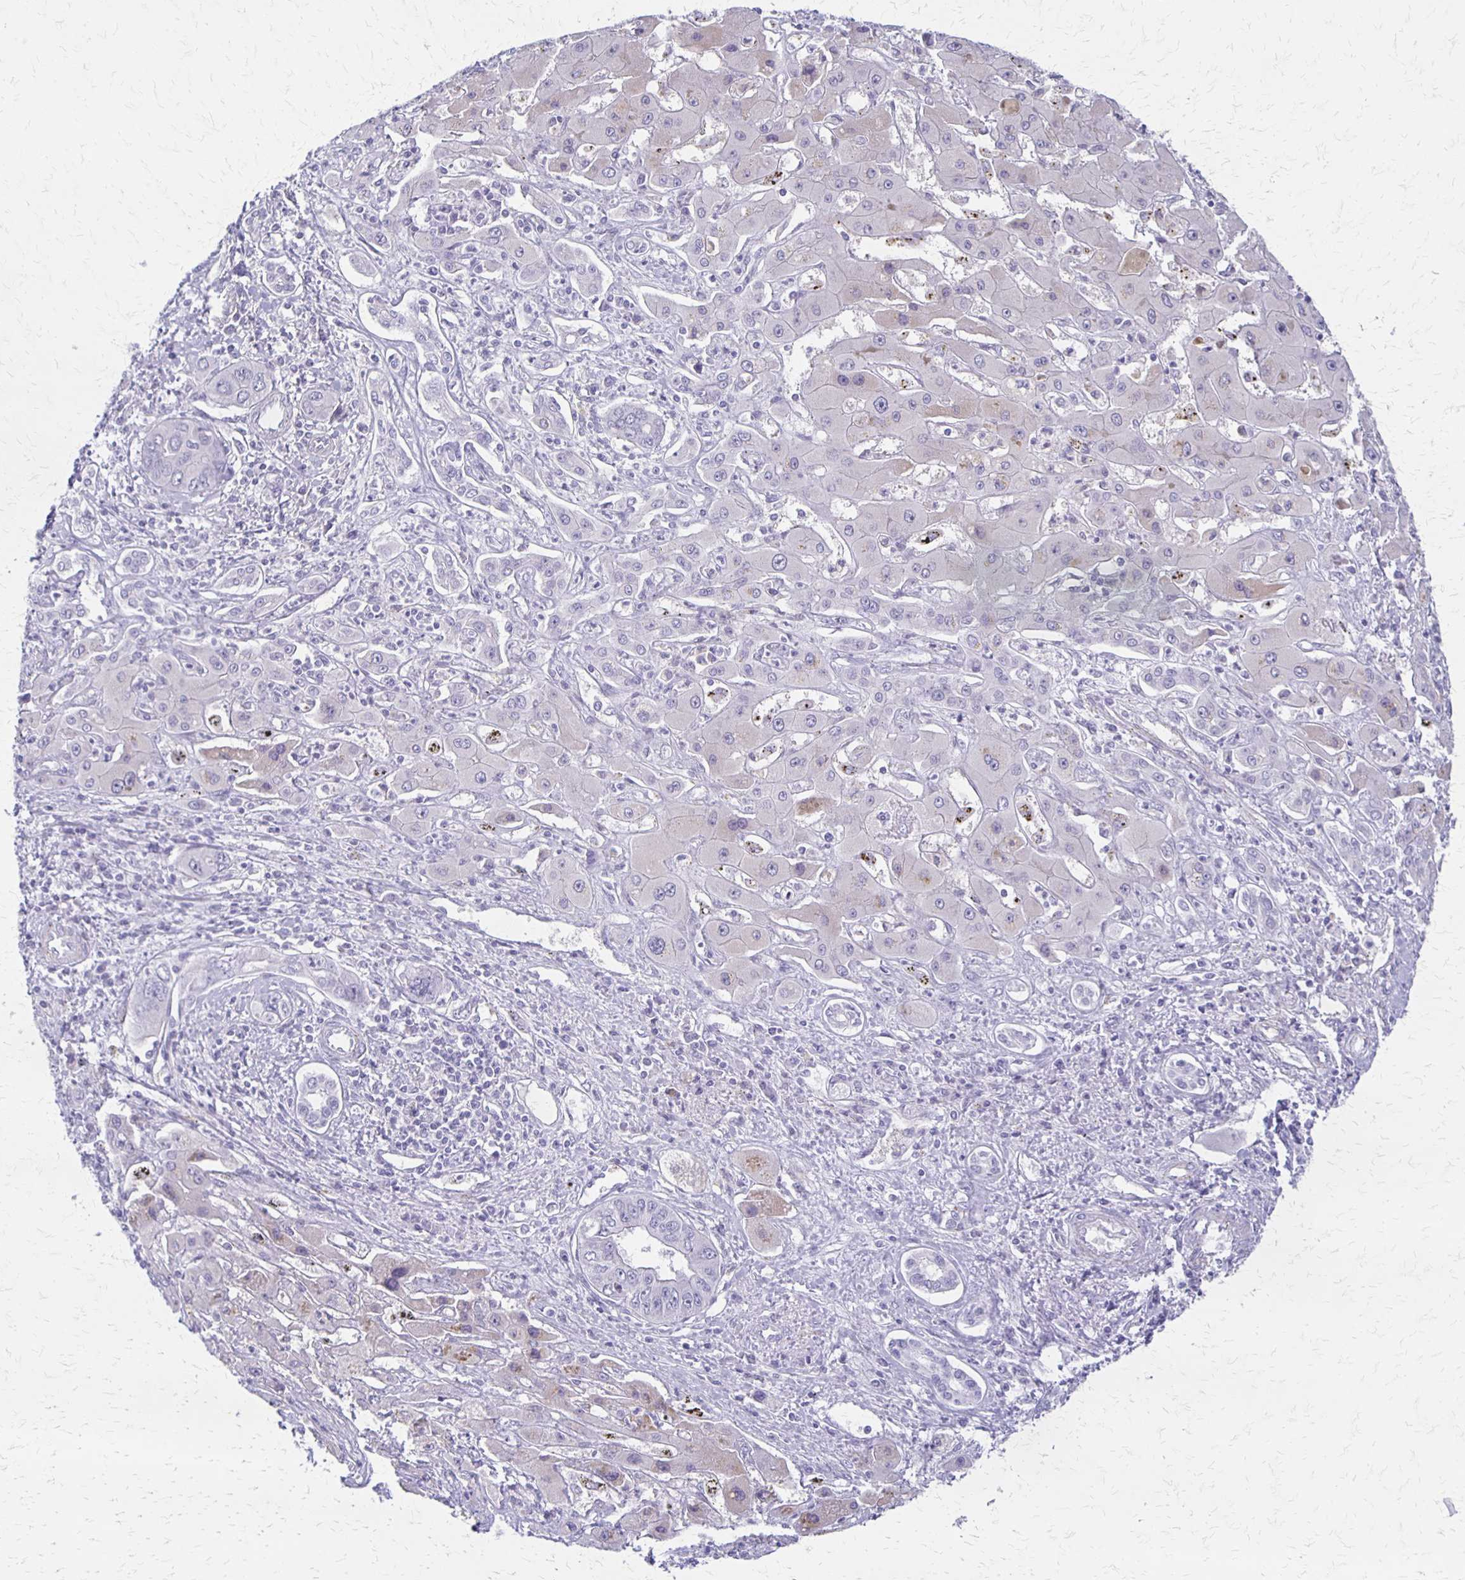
{"staining": {"intensity": "weak", "quantity": "<25%", "location": "cytoplasmic/membranous"}, "tissue": "liver cancer", "cell_type": "Tumor cells", "image_type": "cancer", "snomed": [{"axis": "morphology", "description": "Cholangiocarcinoma"}, {"axis": "topography", "description": "Liver"}], "caption": "Photomicrograph shows no protein staining in tumor cells of liver cholangiocarcinoma tissue.", "gene": "RHOC", "patient": {"sex": "male", "age": 67}}